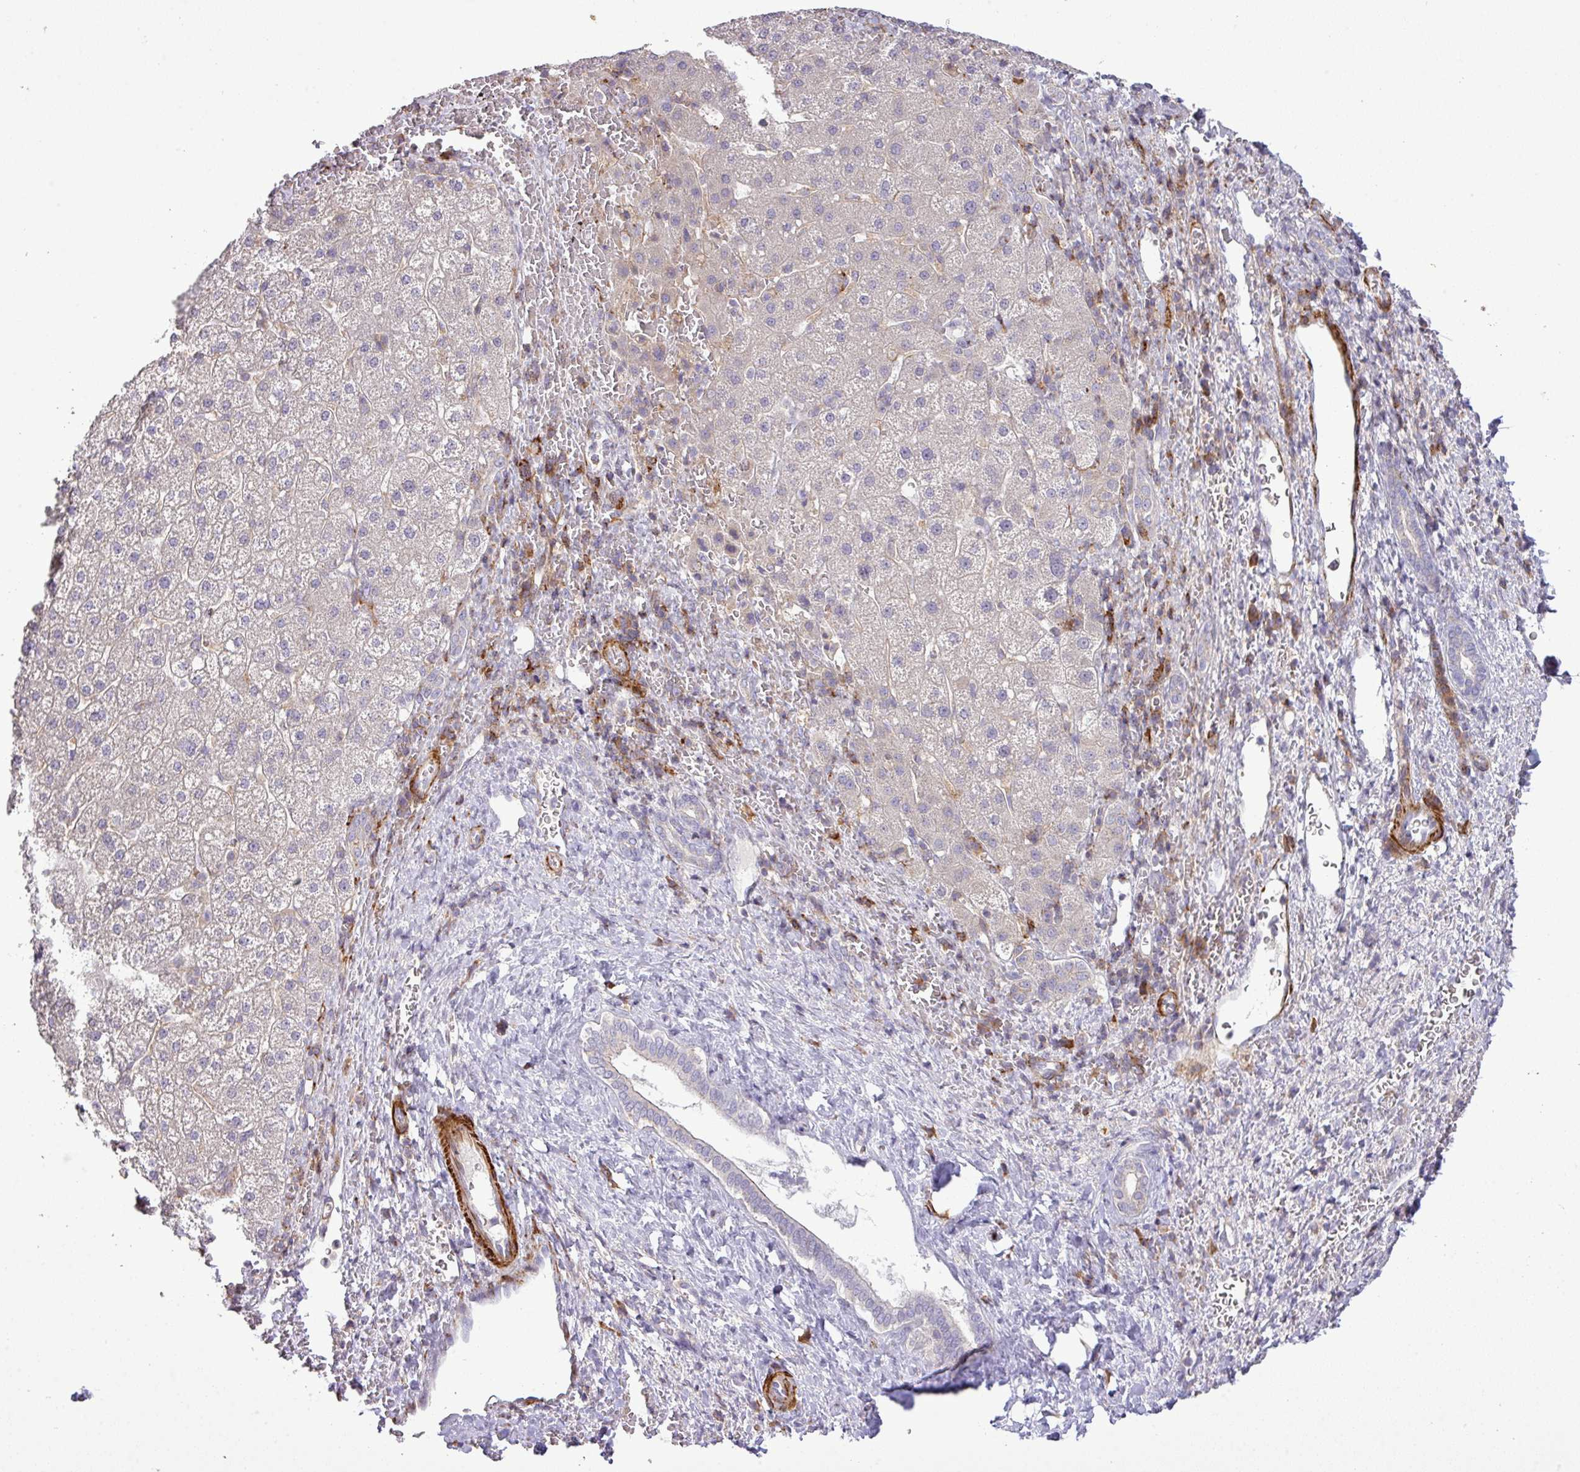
{"staining": {"intensity": "weak", "quantity": "<25%", "location": "cytoplasmic/membranous"}, "tissue": "liver cancer", "cell_type": "Tumor cells", "image_type": "cancer", "snomed": [{"axis": "morphology", "description": "Carcinoma, Hepatocellular, NOS"}, {"axis": "topography", "description": "Liver"}], "caption": "DAB immunohistochemical staining of liver cancer shows no significant expression in tumor cells.", "gene": "TPRA1", "patient": {"sex": "male", "age": 57}}